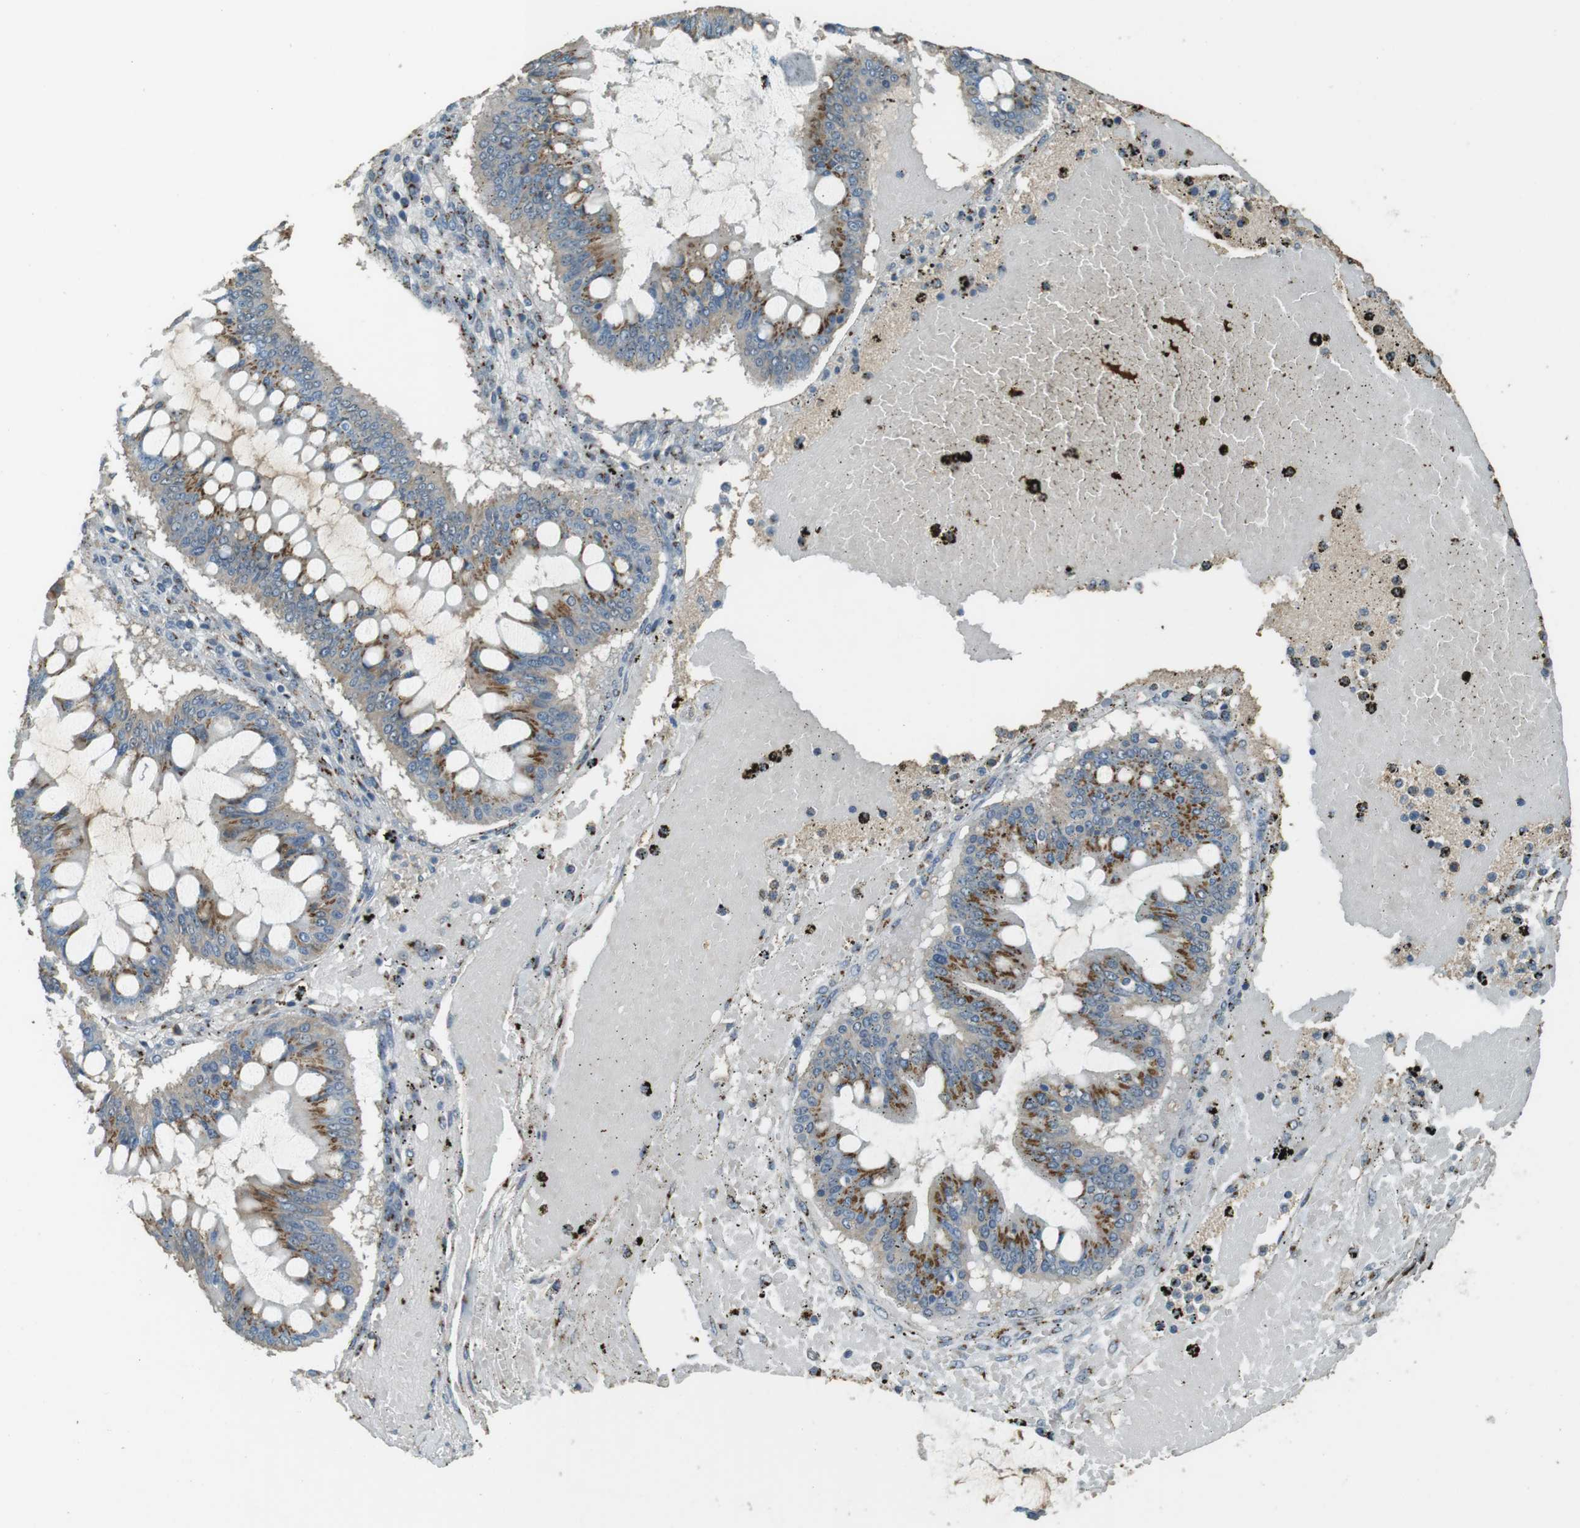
{"staining": {"intensity": "moderate", "quantity": ">75%", "location": "cytoplasmic/membranous"}, "tissue": "ovarian cancer", "cell_type": "Tumor cells", "image_type": "cancer", "snomed": [{"axis": "morphology", "description": "Cystadenocarcinoma, mucinous, NOS"}, {"axis": "topography", "description": "Ovary"}], "caption": "A medium amount of moderate cytoplasmic/membranous positivity is present in approximately >75% of tumor cells in ovarian cancer (mucinous cystadenocarcinoma) tissue.", "gene": "TMEM115", "patient": {"sex": "female", "age": 73}}